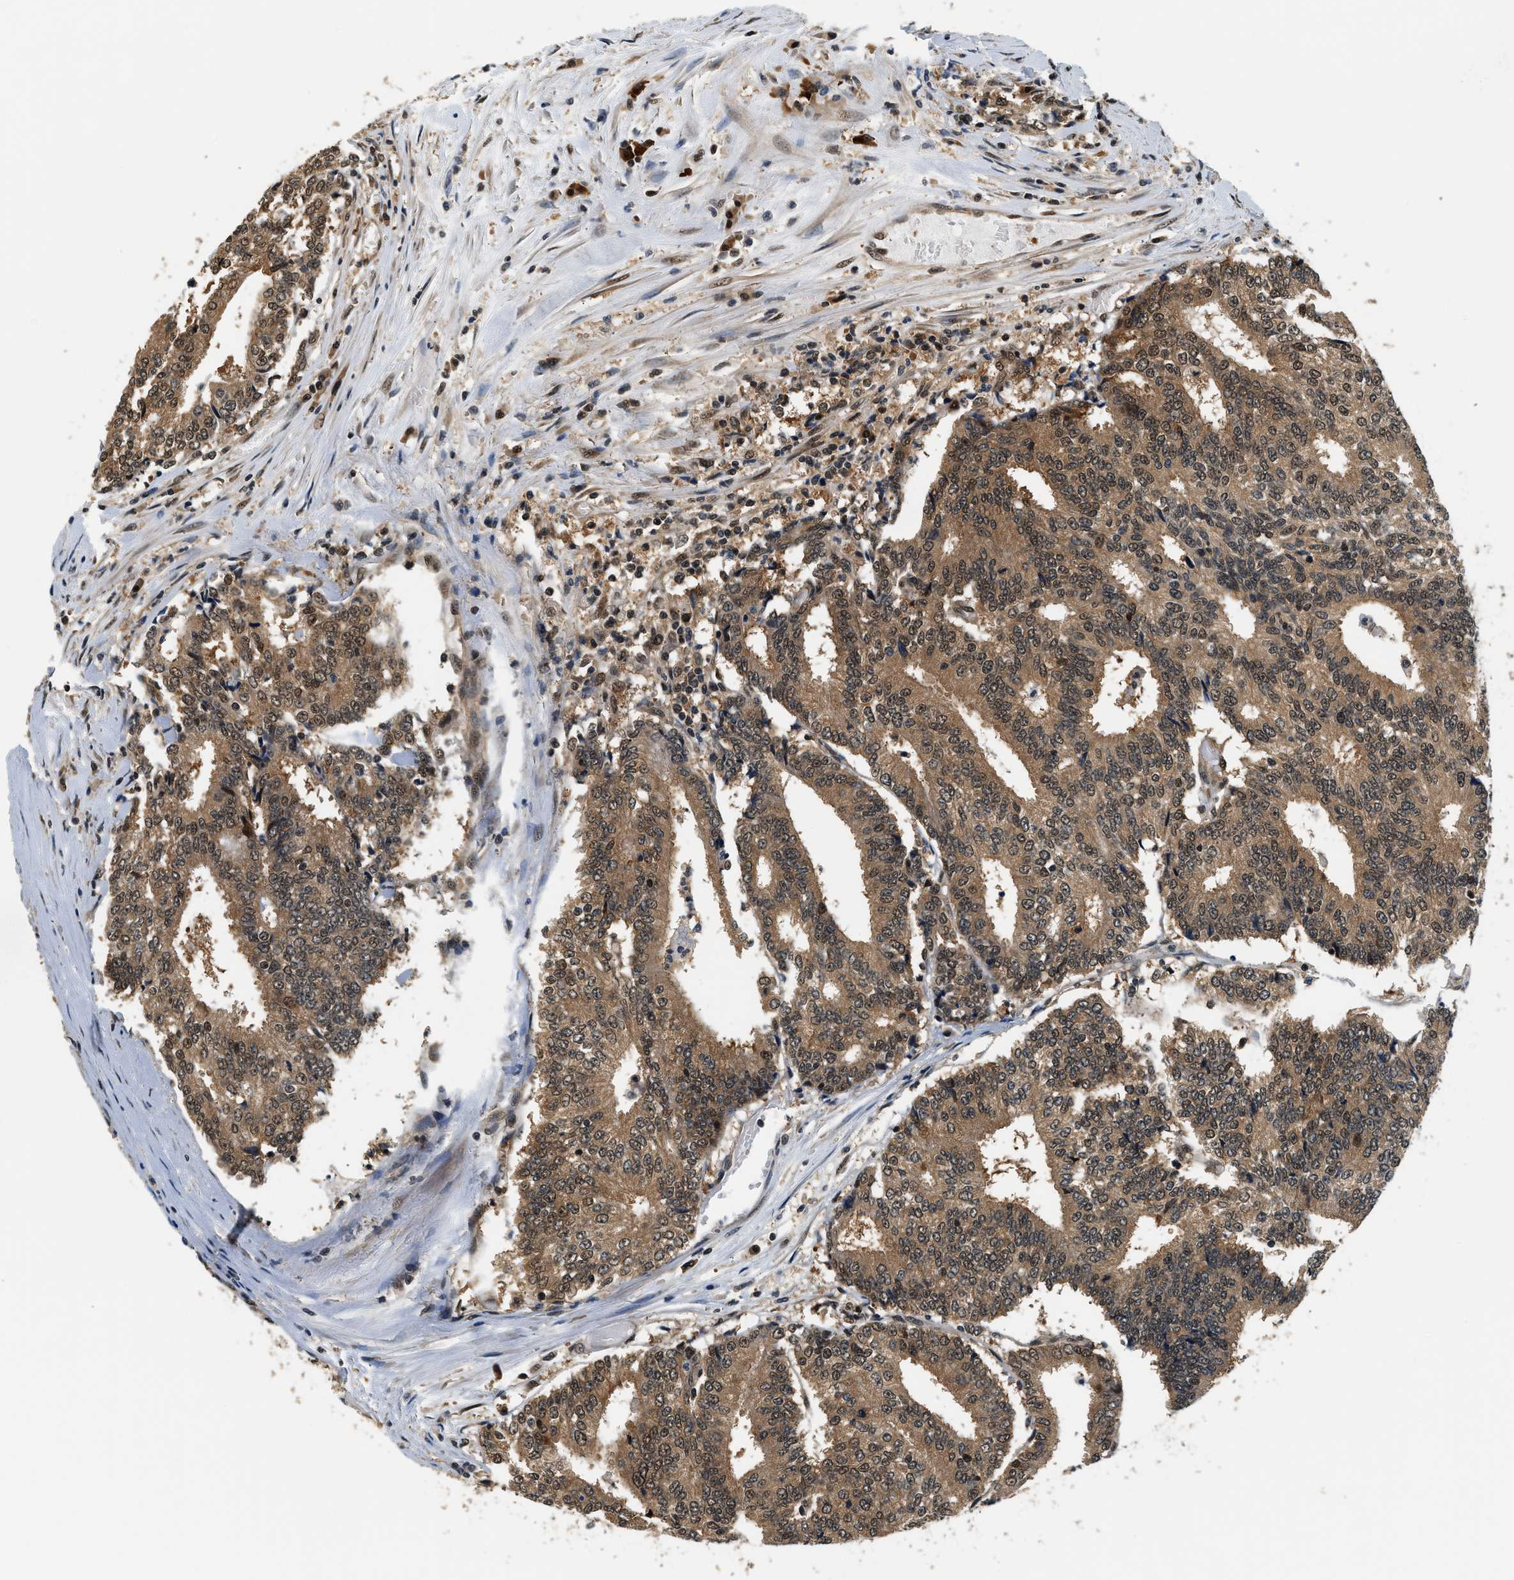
{"staining": {"intensity": "strong", "quantity": ">75%", "location": "cytoplasmic/membranous,nuclear"}, "tissue": "prostate cancer", "cell_type": "Tumor cells", "image_type": "cancer", "snomed": [{"axis": "morphology", "description": "Normal tissue, NOS"}, {"axis": "morphology", "description": "Adenocarcinoma, High grade"}, {"axis": "topography", "description": "Prostate"}, {"axis": "topography", "description": "Seminal veicle"}], "caption": "This micrograph demonstrates IHC staining of human high-grade adenocarcinoma (prostate), with high strong cytoplasmic/membranous and nuclear positivity in about >75% of tumor cells.", "gene": "PSMD3", "patient": {"sex": "male", "age": 55}}